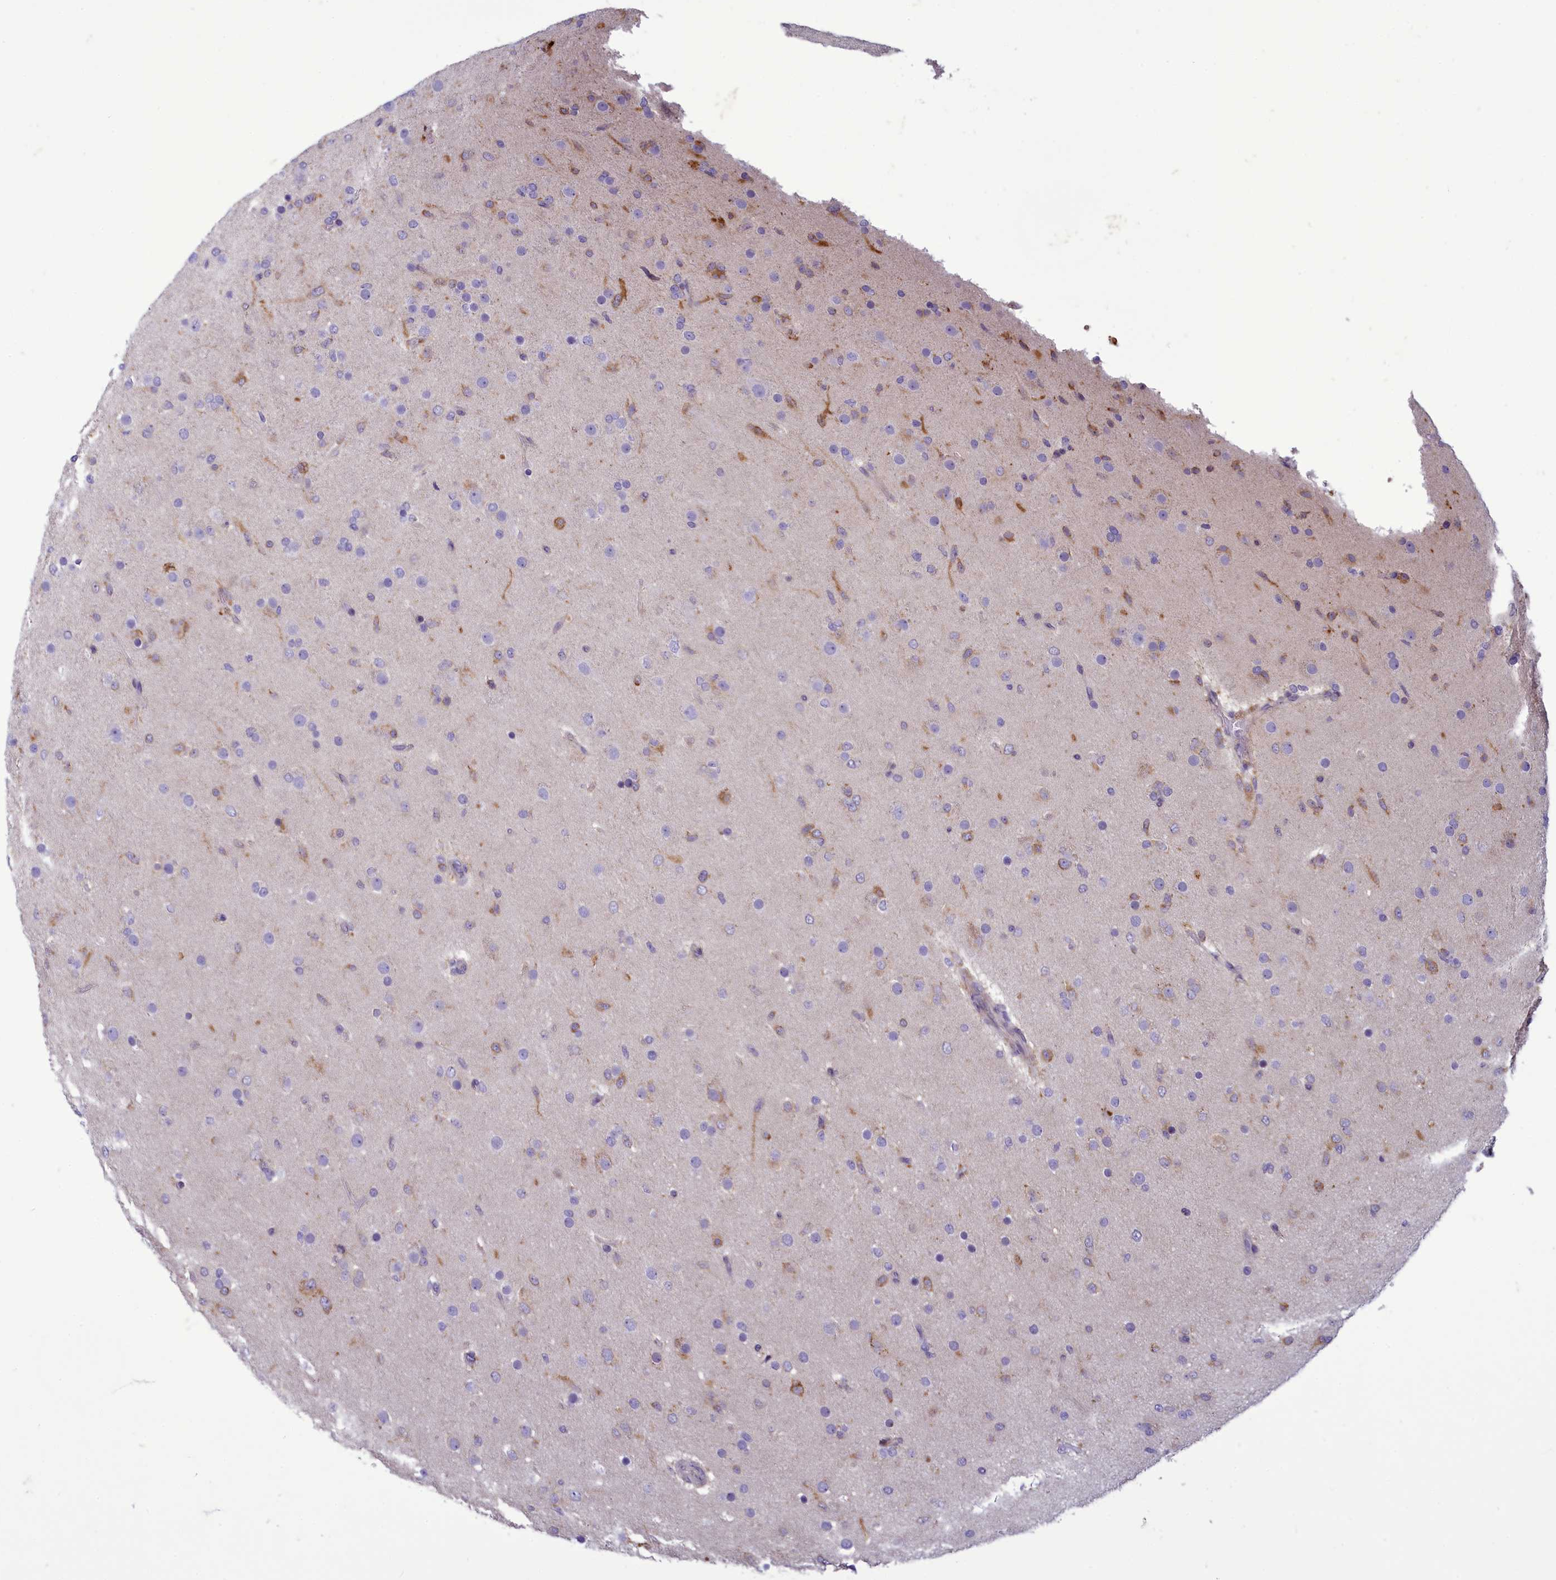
{"staining": {"intensity": "negative", "quantity": "none", "location": "none"}, "tissue": "glioma", "cell_type": "Tumor cells", "image_type": "cancer", "snomed": [{"axis": "morphology", "description": "Glioma, malignant, Low grade"}, {"axis": "topography", "description": "Brain"}], "caption": "Low-grade glioma (malignant) stained for a protein using IHC shows no staining tumor cells.", "gene": "CENATAC", "patient": {"sex": "male", "age": 65}}